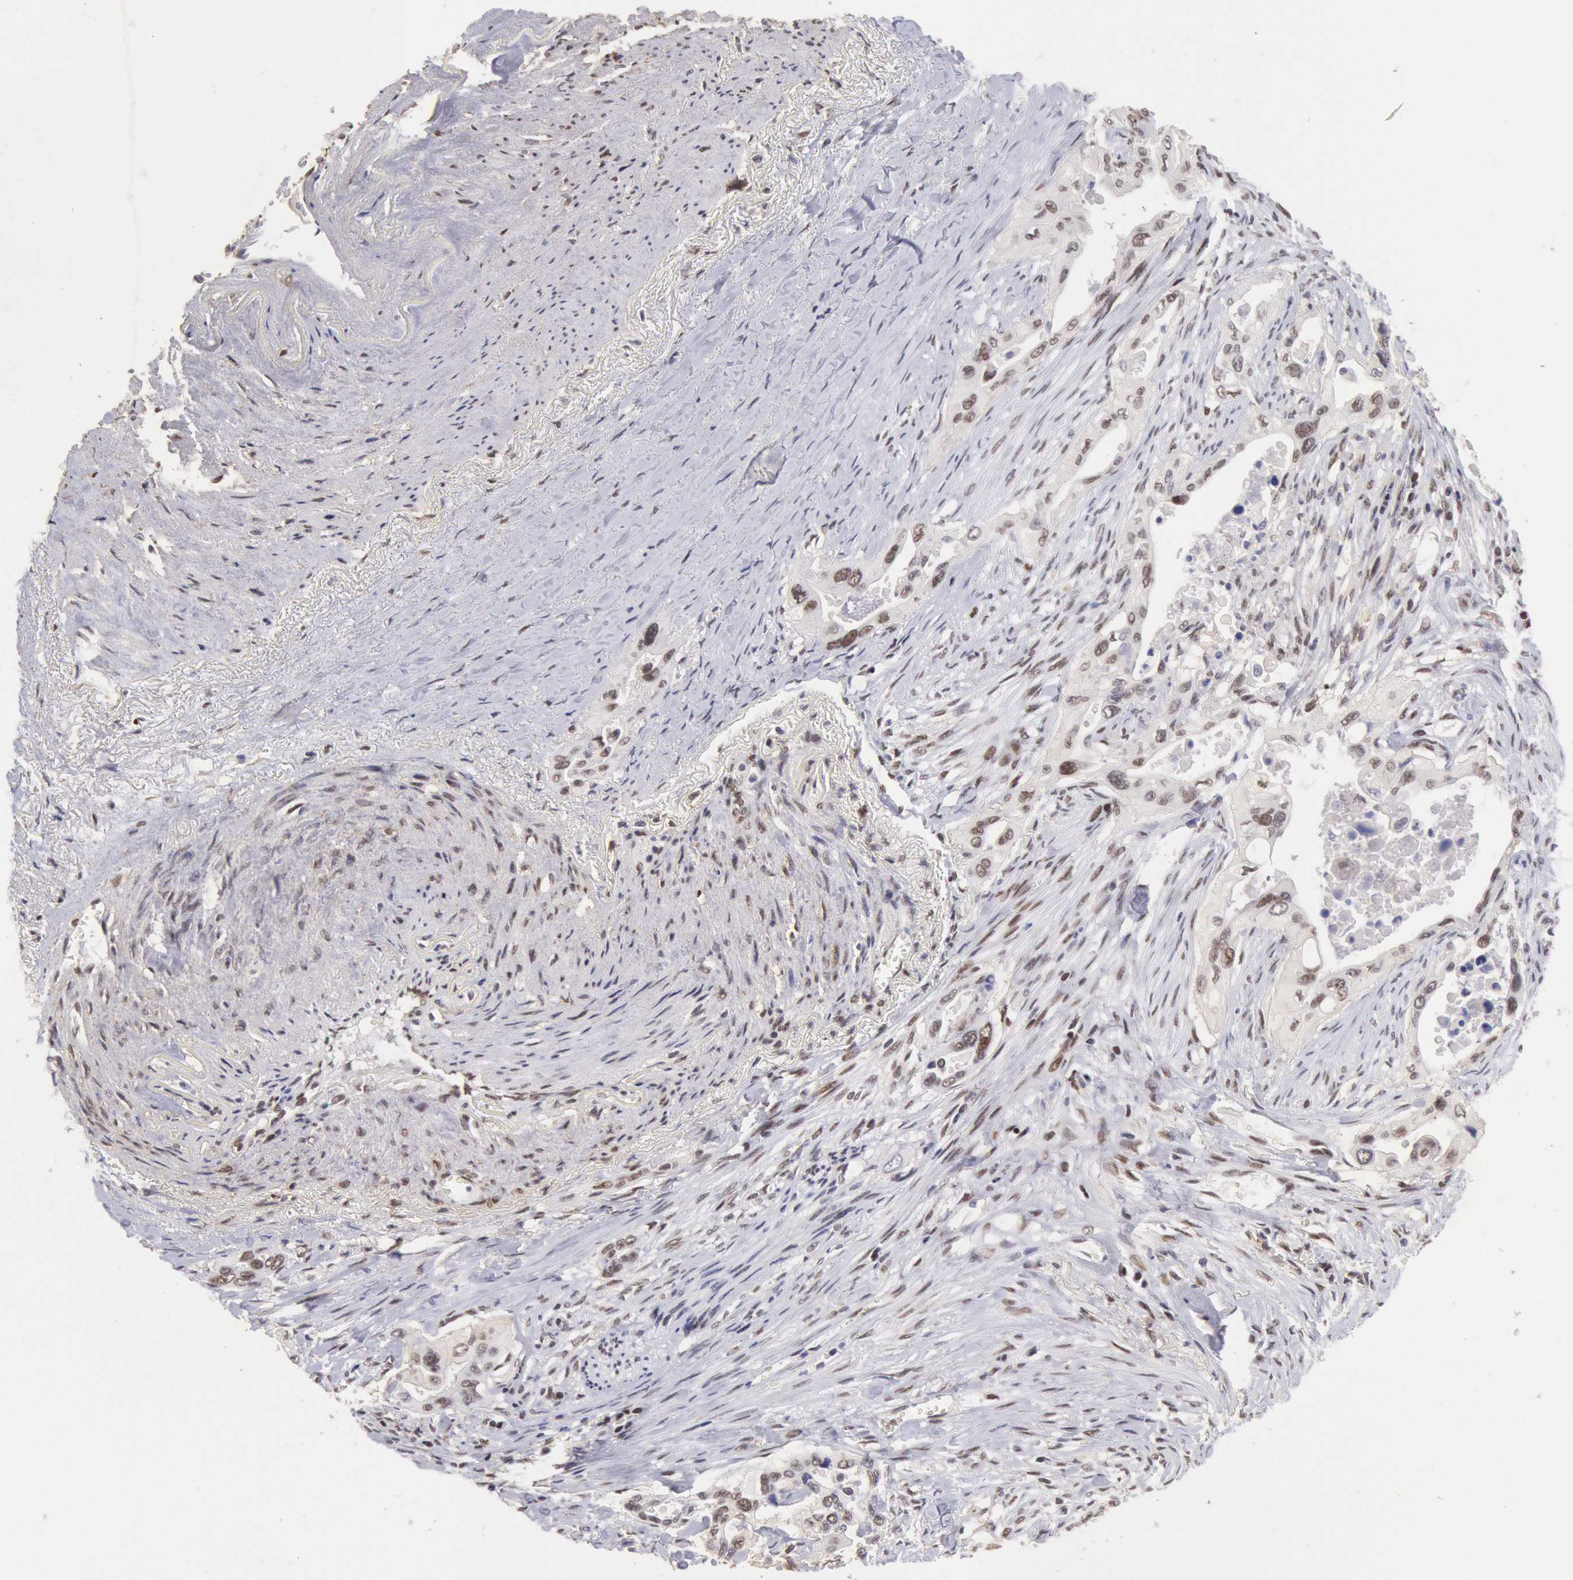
{"staining": {"intensity": "weak", "quantity": "25%-75%", "location": "nuclear"}, "tissue": "pancreatic cancer", "cell_type": "Tumor cells", "image_type": "cancer", "snomed": [{"axis": "morphology", "description": "Adenocarcinoma, NOS"}, {"axis": "topography", "description": "Pancreas"}], "caption": "Brown immunohistochemical staining in human pancreatic cancer (adenocarcinoma) shows weak nuclear positivity in about 25%-75% of tumor cells. The protein of interest is stained brown, and the nuclei are stained in blue (DAB (3,3'-diaminobenzidine) IHC with brightfield microscopy, high magnification).", "gene": "CDKN2B", "patient": {"sex": "male", "age": 77}}